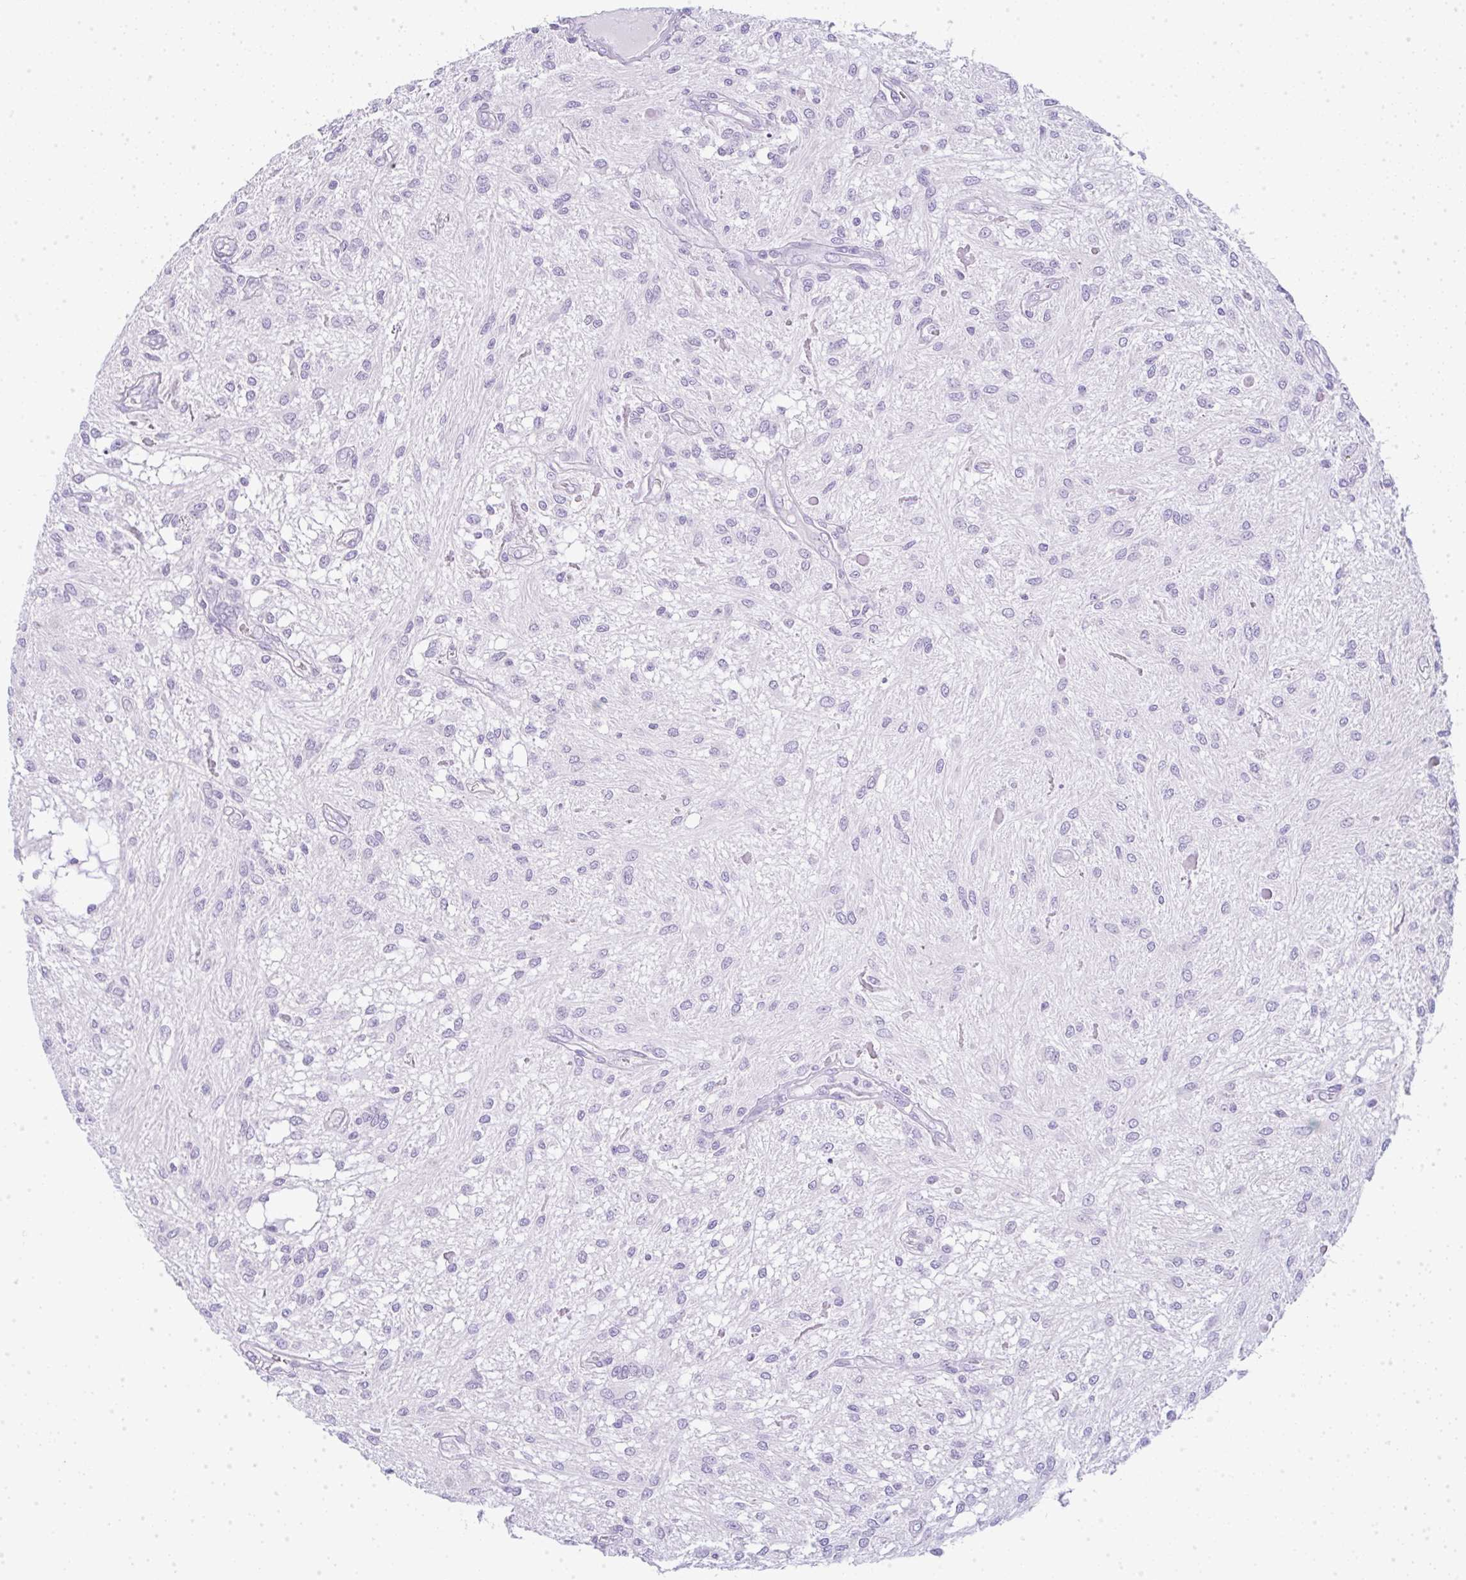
{"staining": {"intensity": "negative", "quantity": "none", "location": "none"}, "tissue": "glioma", "cell_type": "Tumor cells", "image_type": "cancer", "snomed": [{"axis": "morphology", "description": "Glioma, malignant, Low grade"}, {"axis": "topography", "description": "Cerebellum"}], "caption": "Malignant glioma (low-grade) stained for a protein using immunohistochemistry (IHC) reveals no staining tumor cells.", "gene": "LPAR4", "patient": {"sex": "female", "age": 14}}